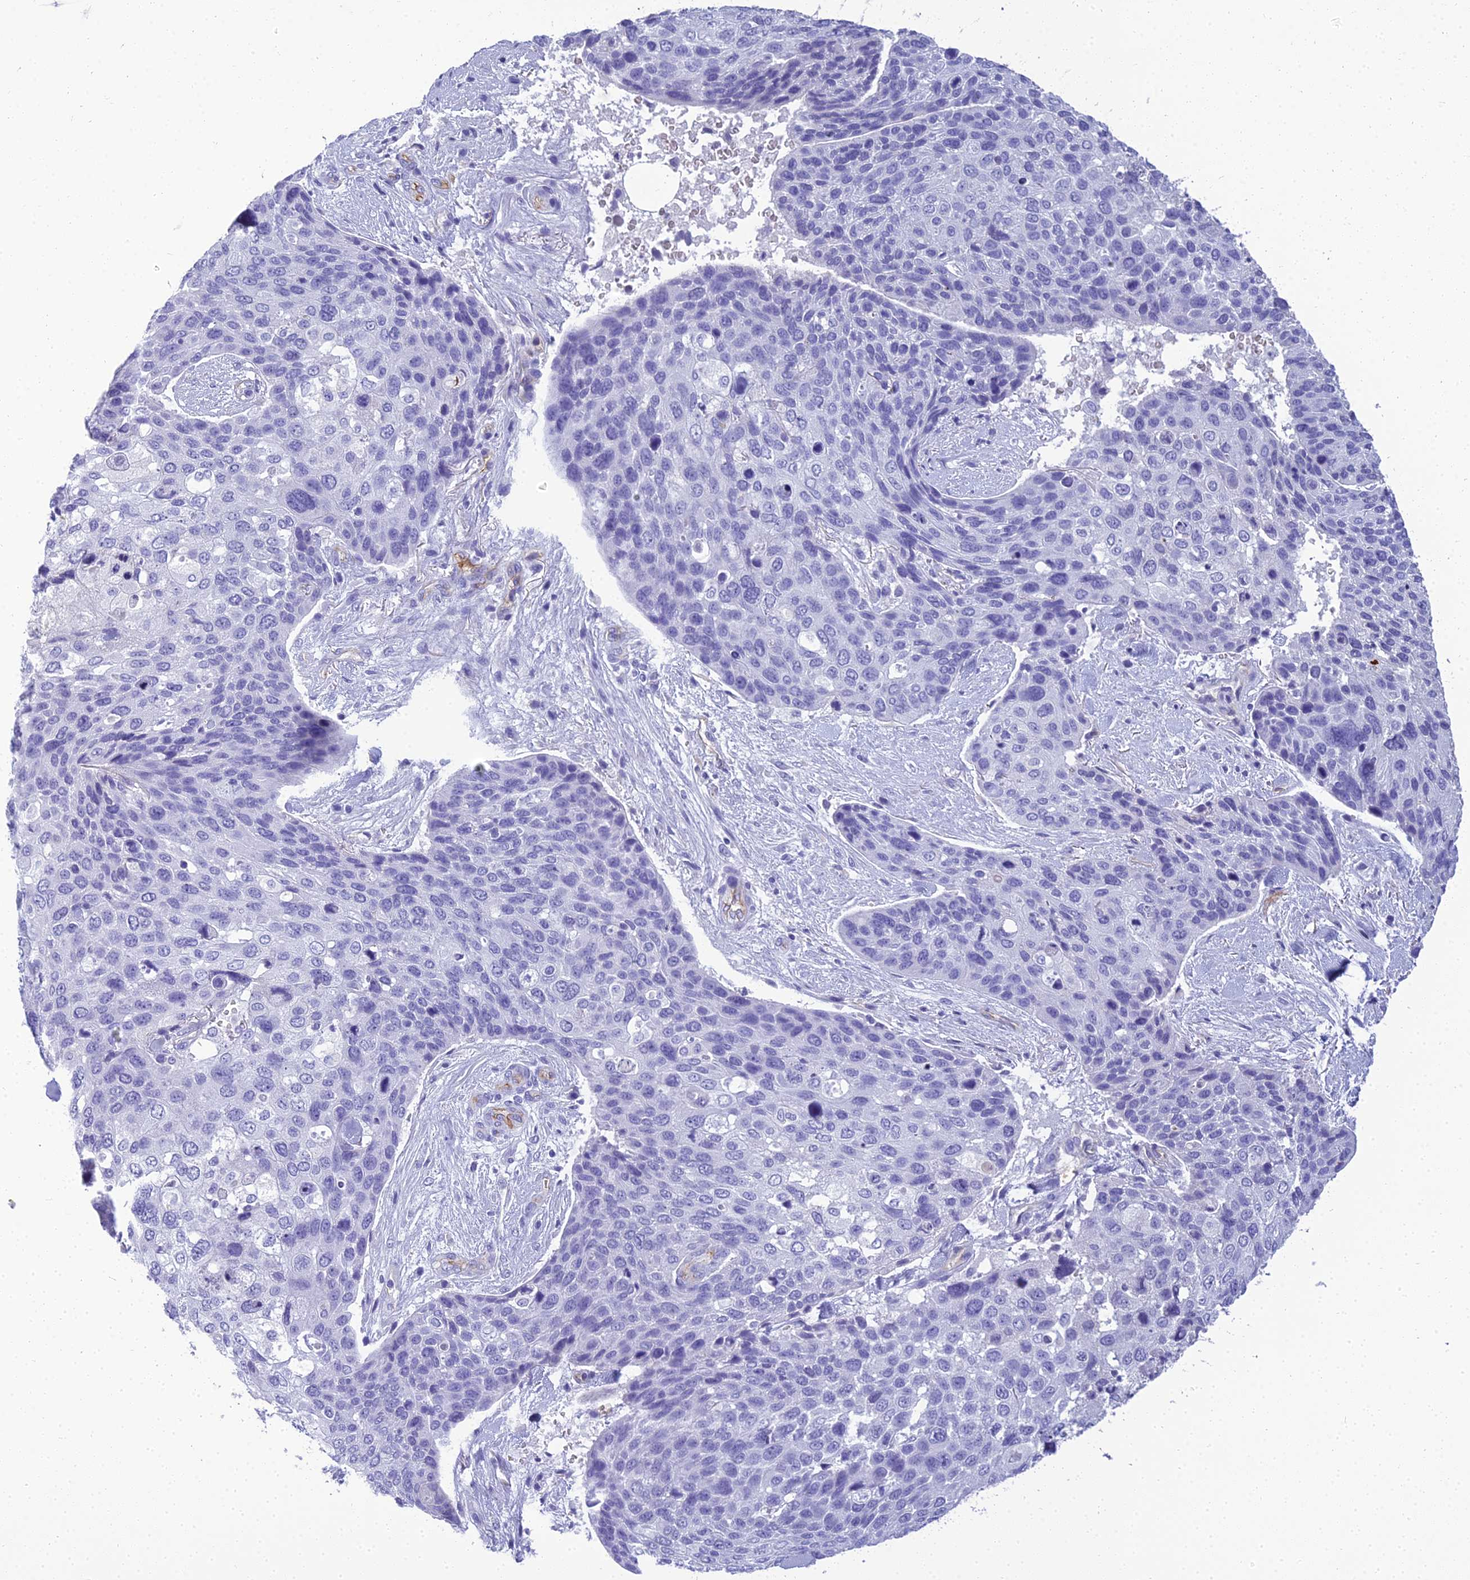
{"staining": {"intensity": "negative", "quantity": "none", "location": "none"}, "tissue": "skin cancer", "cell_type": "Tumor cells", "image_type": "cancer", "snomed": [{"axis": "morphology", "description": "Basal cell carcinoma"}, {"axis": "topography", "description": "Skin"}], "caption": "A photomicrograph of skin cancer (basal cell carcinoma) stained for a protein displays no brown staining in tumor cells.", "gene": "NINJ1", "patient": {"sex": "female", "age": 74}}